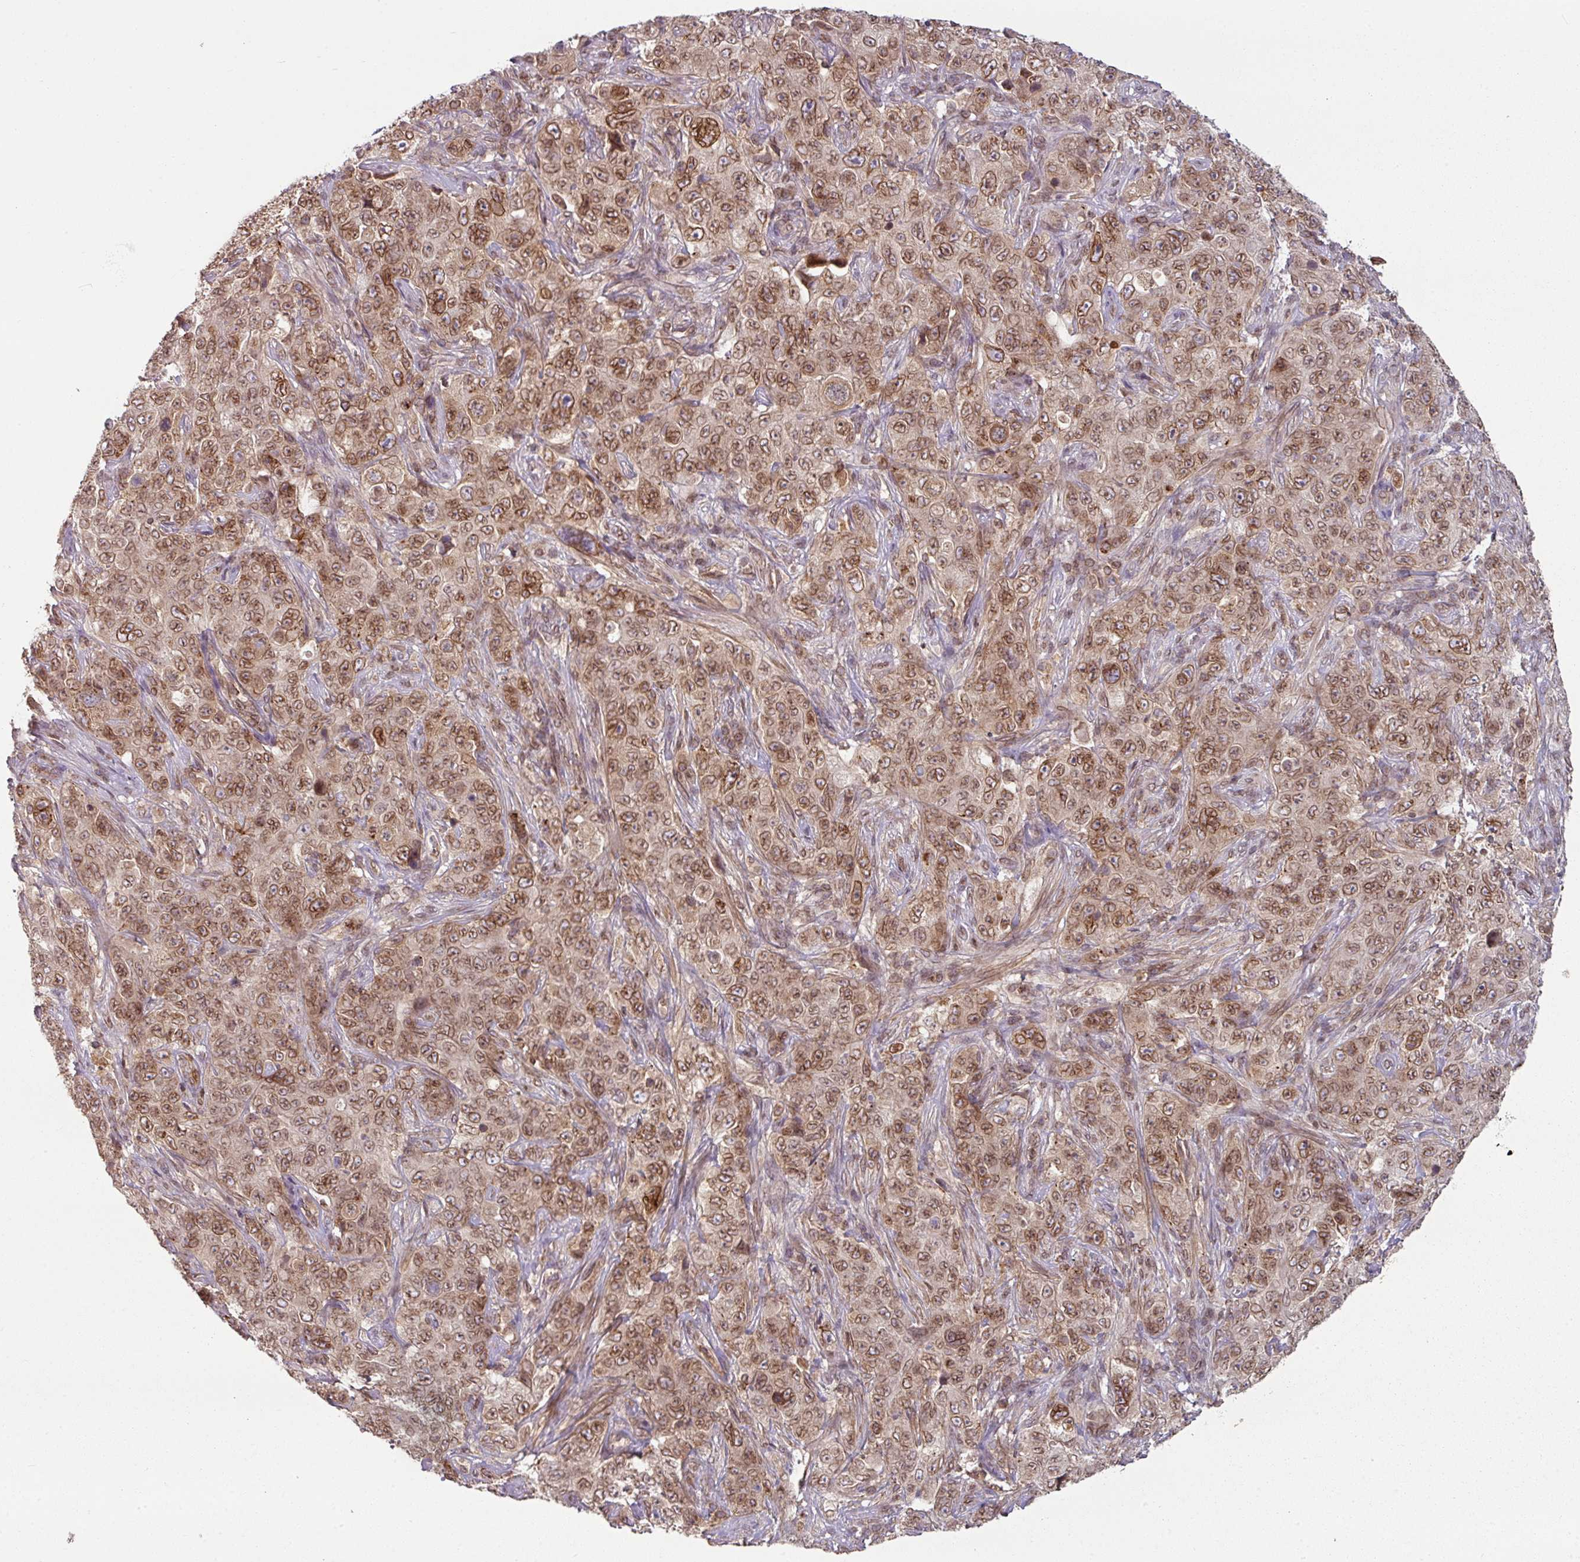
{"staining": {"intensity": "moderate", "quantity": ">75%", "location": "cytoplasmic/membranous,nuclear"}, "tissue": "pancreatic cancer", "cell_type": "Tumor cells", "image_type": "cancer", "snomed": [{"axis": "morphology", "description": "Adenocarcinoma, NOS"}, {"axis": "topography", "description": "Pancreas"}], "caption": "Adenocarcinoma (pancreatic) stained with IHC reveals moderate cytoplasmic/membranous and nuclear positivity in approximately >75% of tumor cells.", "gene": "RANGAP1", "patient": {"sex": "male", "age": 68}}